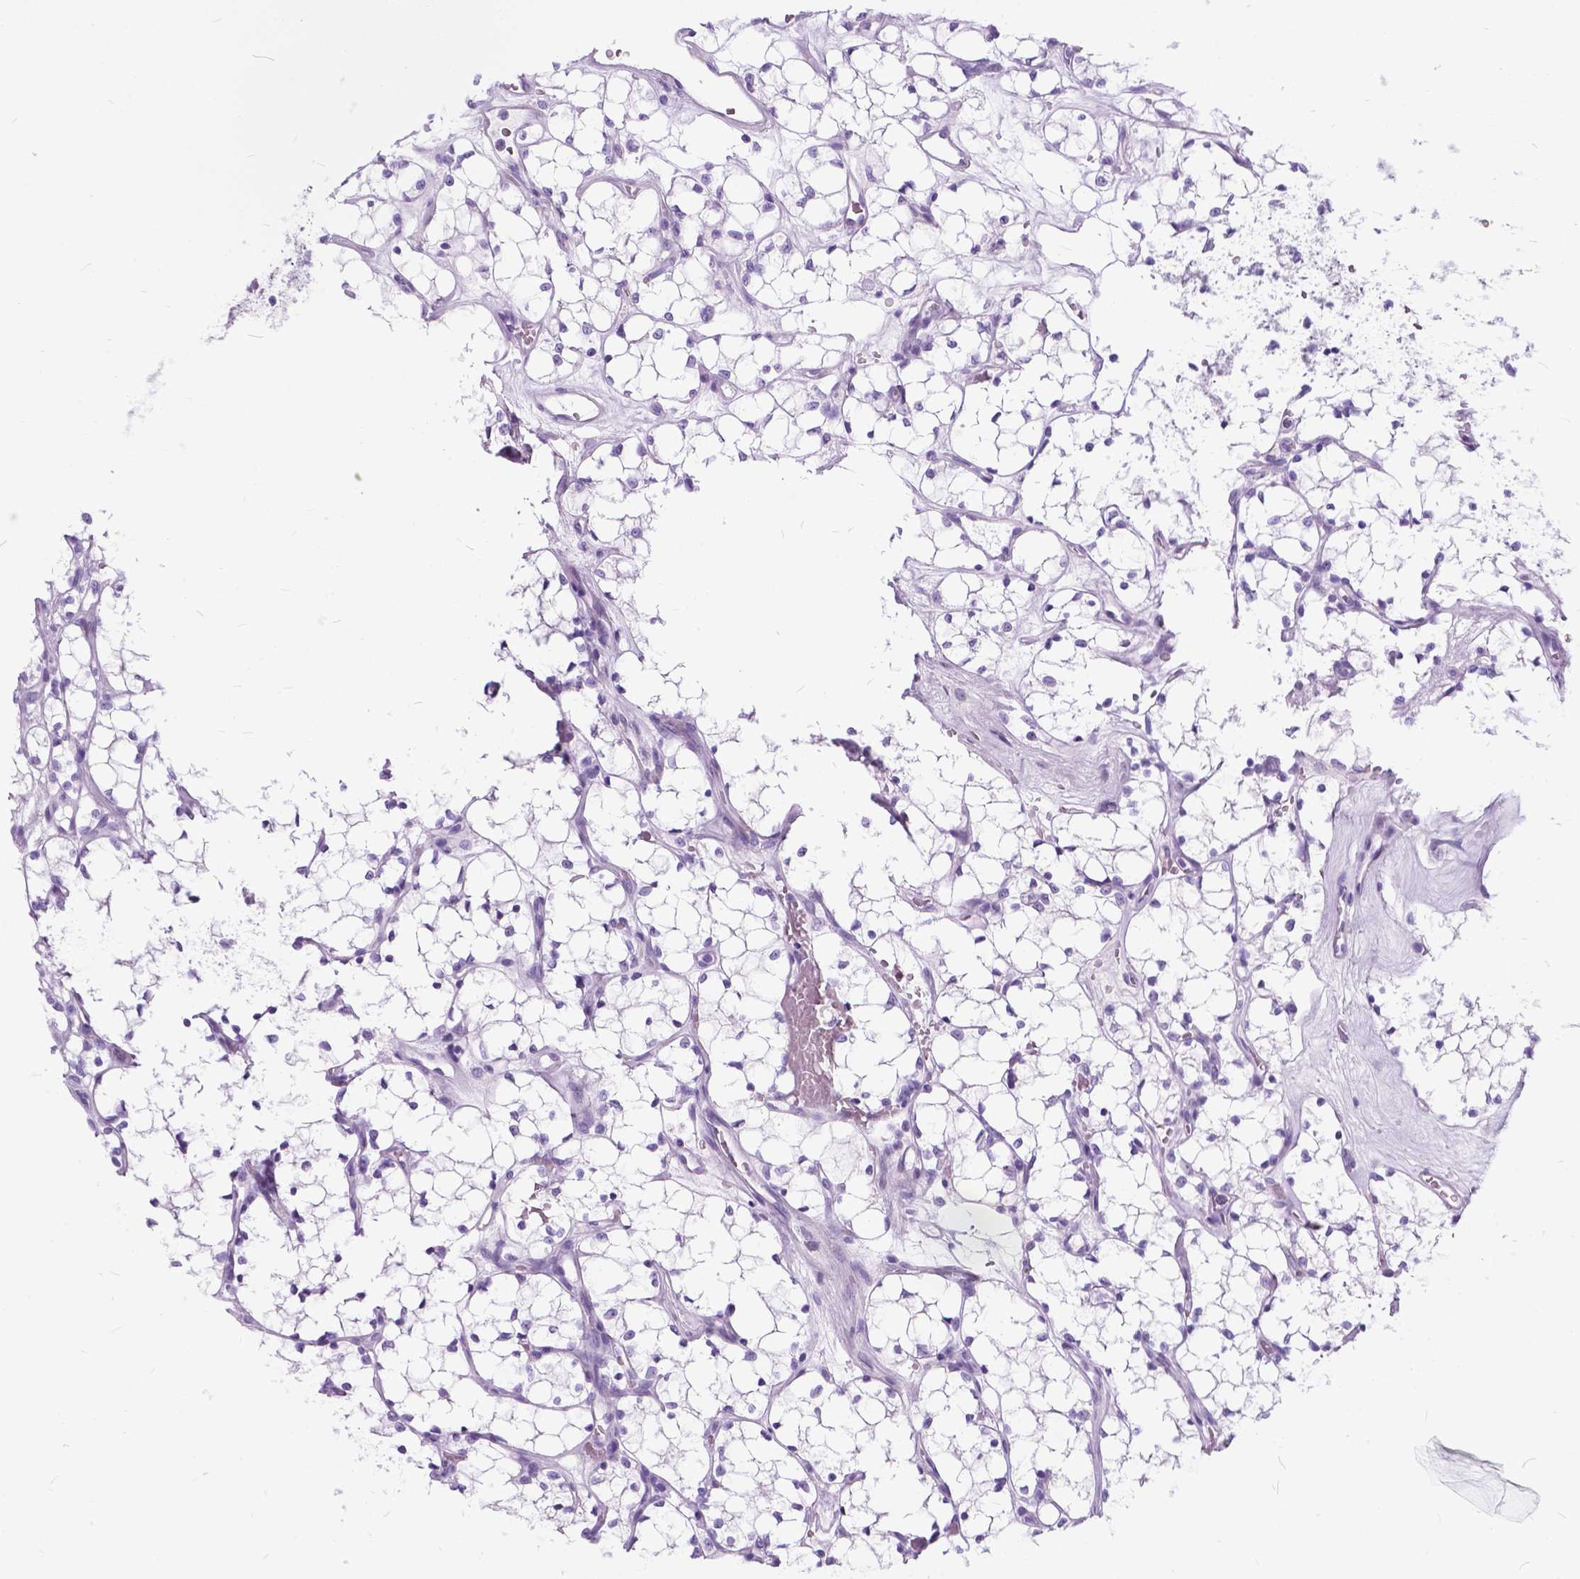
{"staining": {"intensity": "negative", "quantity": "none", "location": "none"}, "tissue": "renal cancer", "cell_type": "Tumor cells", "image_type": "cancer", "snomed": [{"axis": "morphology", "description": "Adenocarcinoma, NOS"}, {"axis": "topography", "description": "Kidney"}], "caption": "Immunohistochemical staining of renal cancer (adenocarcinoma) shows no significant positivity in tumor cells.", "gene": "BSND", "patient": {"sex": "female", "age": 69}}